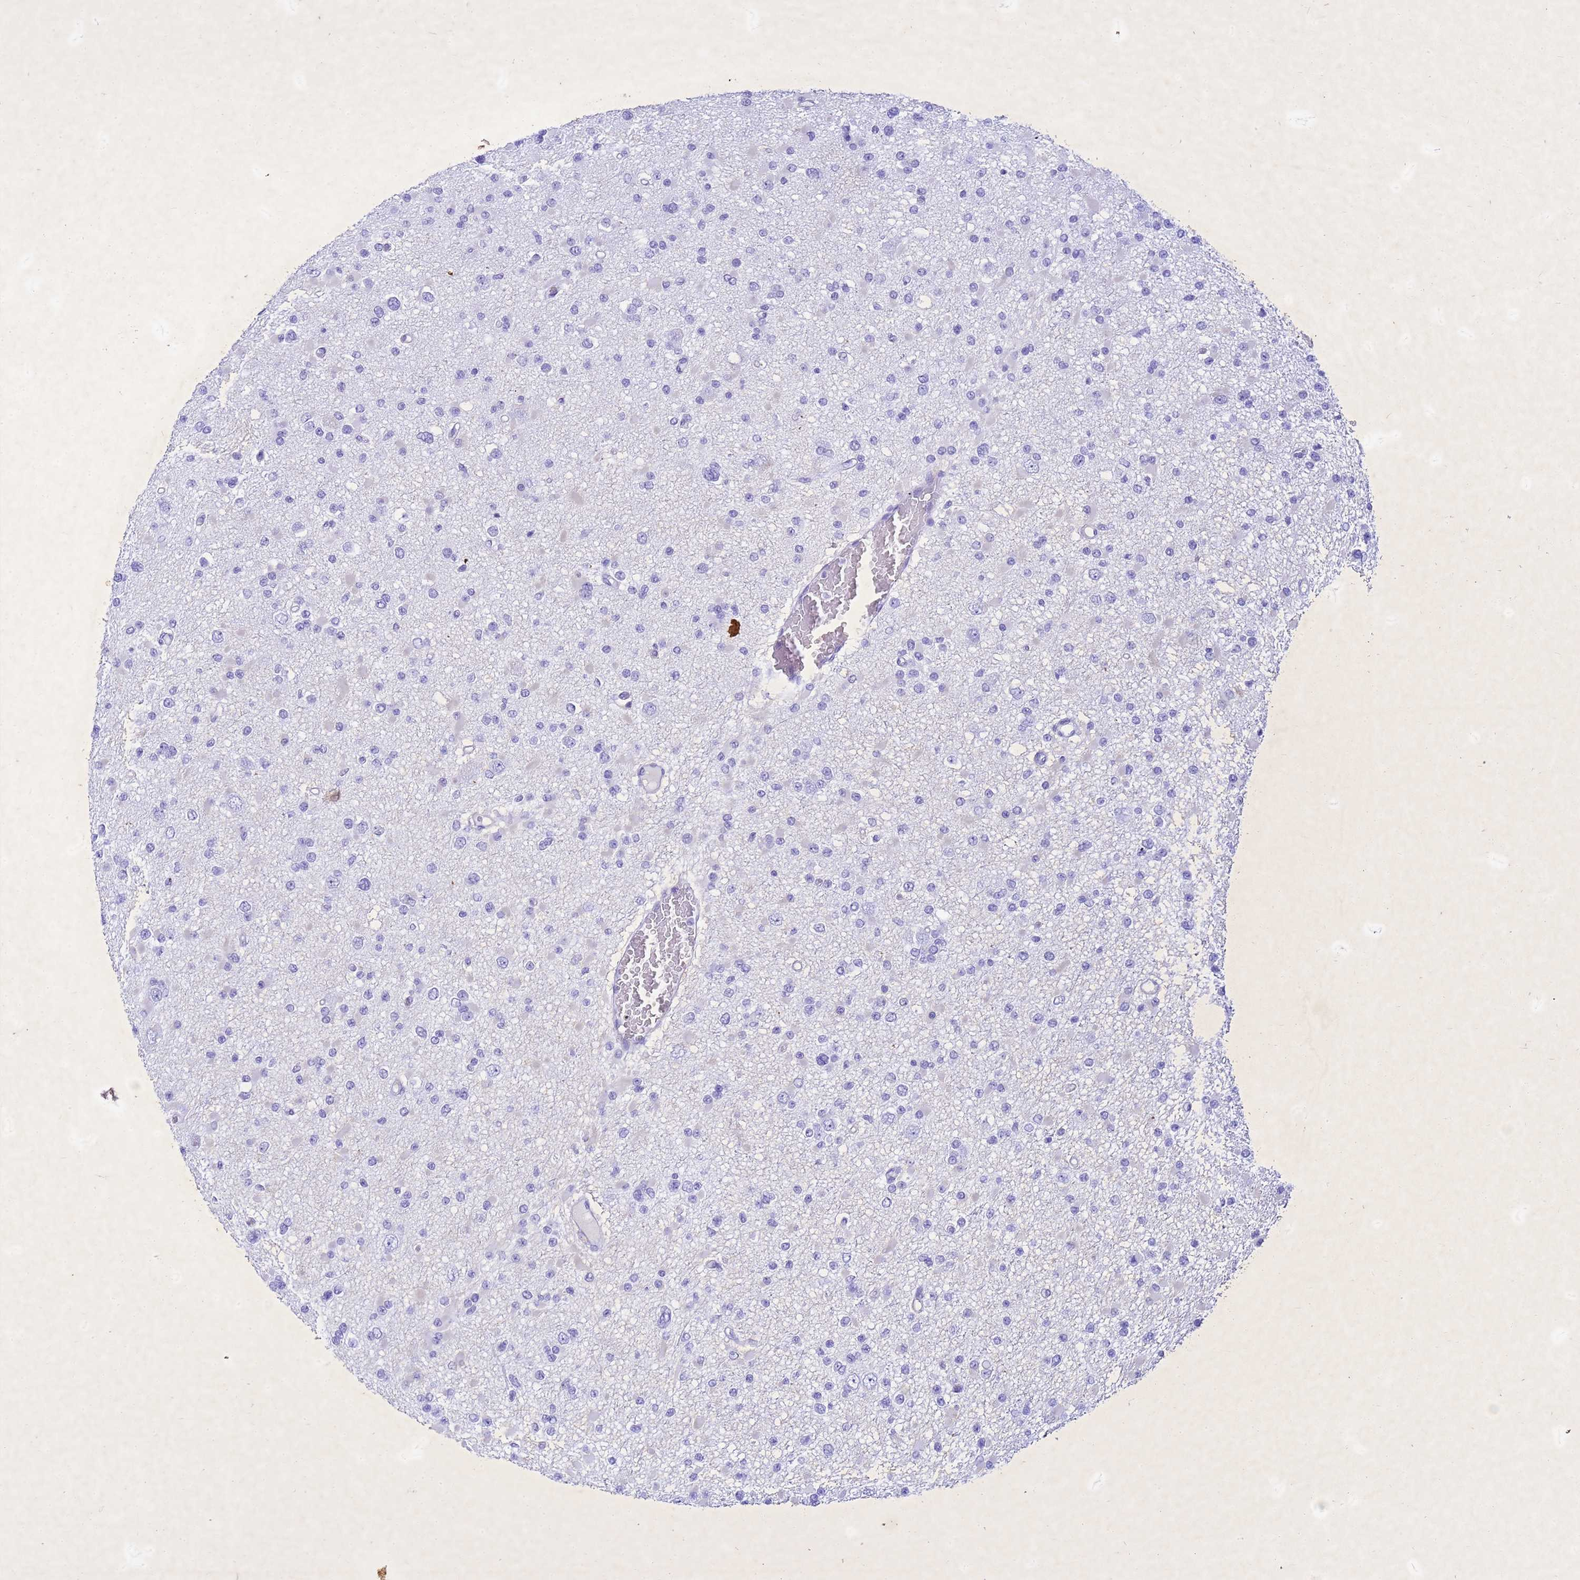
{"staining": {"intensity": "negative", "quantity": "none", "location": "none"}, "tissue": "glioma", "cell_type": "Tumor cells", "image_type": "cancer", "snomed": [{"axis": "morphology", "description": "Glioma, malignant, Low grade"}, {"axis": "topography", "description": "Brain"}], "caption": "Glioma was stained to show a protein in brown. There is no significant staining in tumor cells. Nuclei are stained in blue.", "gene": "COPS9", "patient": {"sex": "female", "age": 22}}